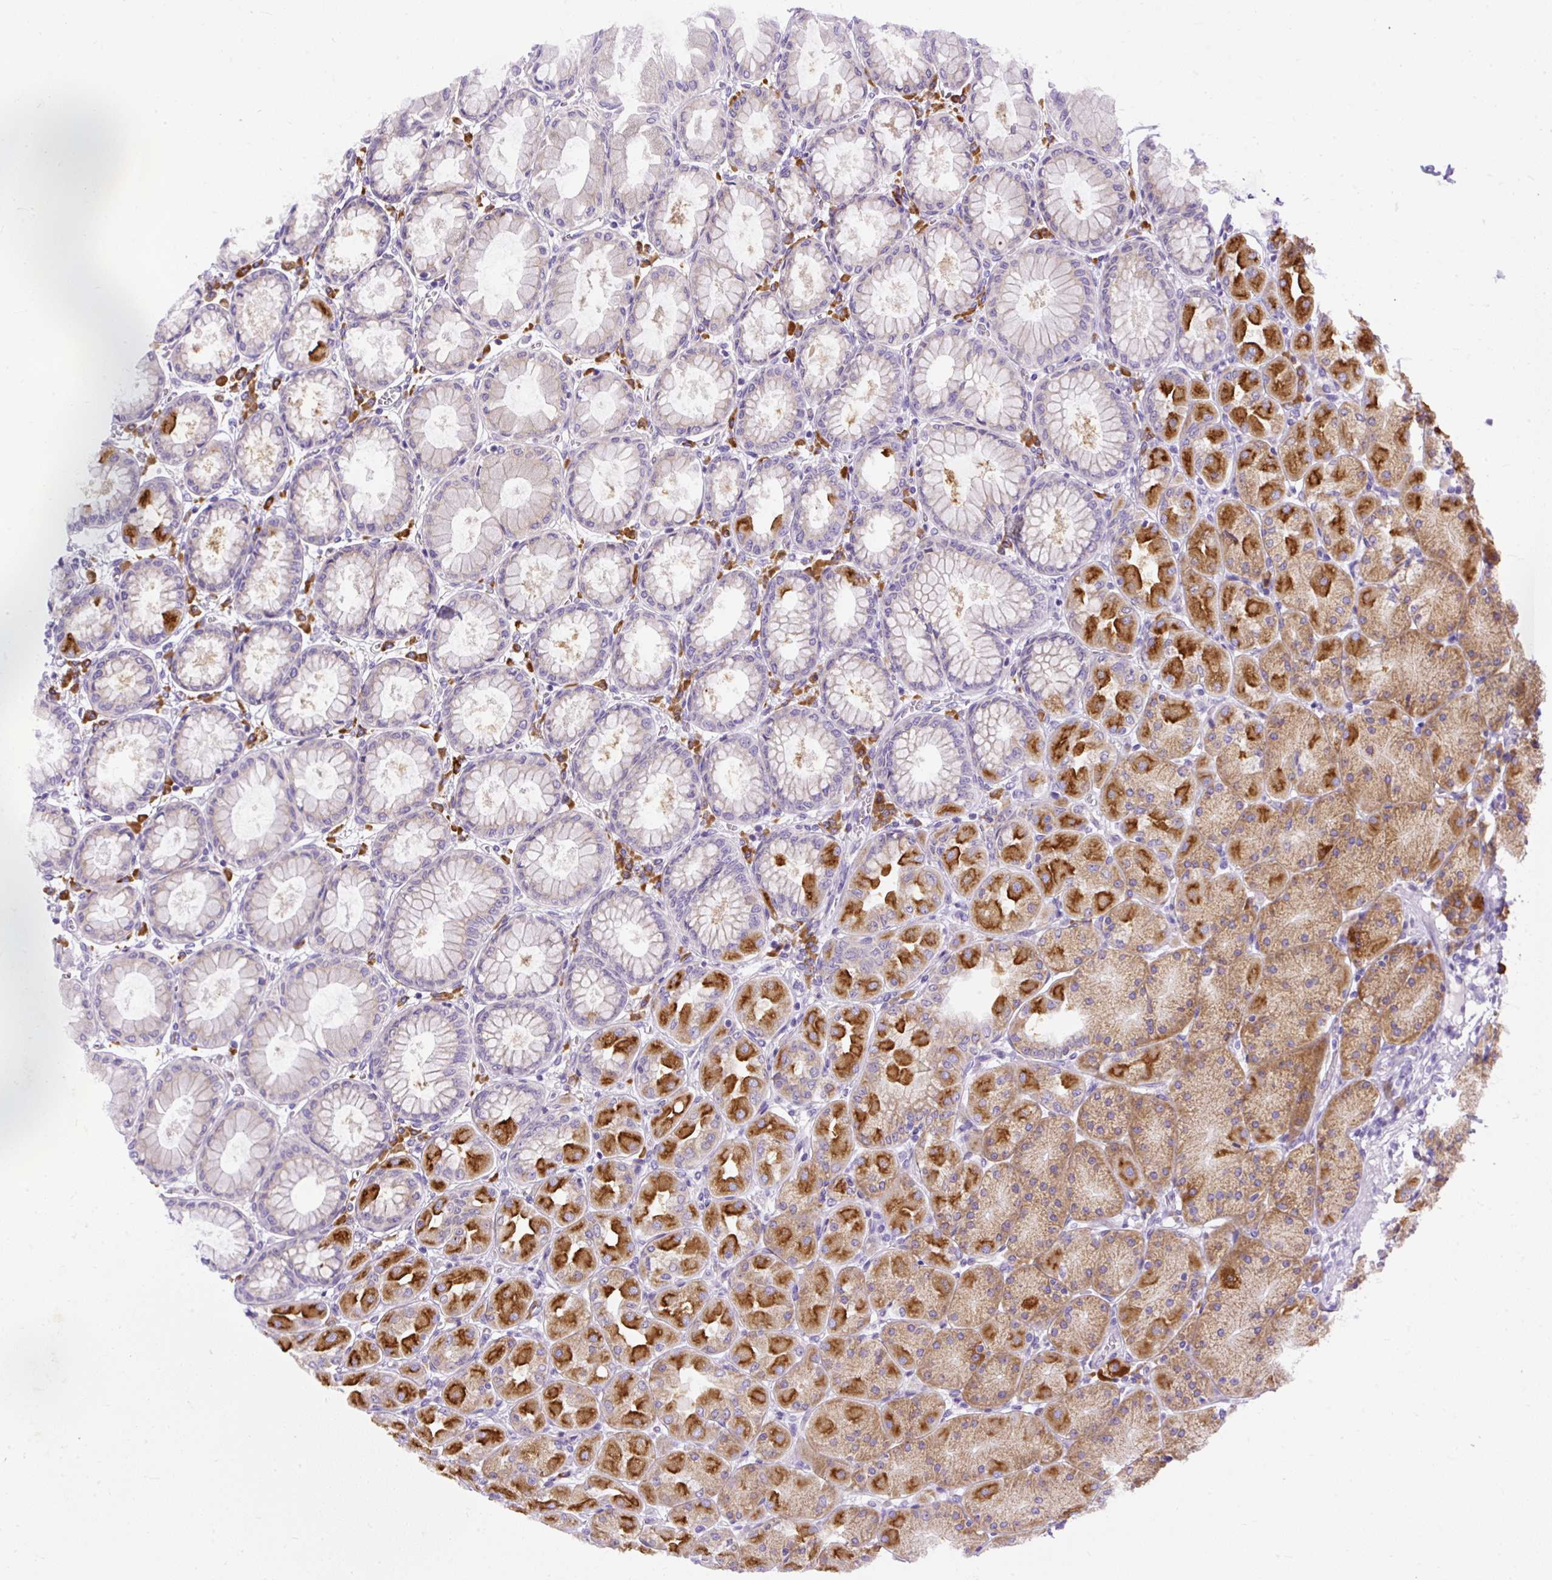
{"staining": {"intensity": "strong", "quantity": "25%-75%", "location": "cytoplasmic/membranous"}, "tissue": "stomach", "cell_type": "Glandular cells", "image_type": "normal", "snomed": [{"axis": "morphology", "description": "Normal tissue, NOS"}, {"axis": "topography", "description": "Stomach, upper"}], "caption": "Protein staining by immunohistochemistry (IHC) reveals strong cytoplasmic/membranous positivity in approximately 25%-75% of glandular cells in unremarkable stomach. (Stains: DAB (3,3'-diaminobenzidine) in brown, nuclei in blue, Microscopy: brightfield microscopy at high magnification).", "gene": "SYBU", "patient": {"sex": "female", "age": 56}}